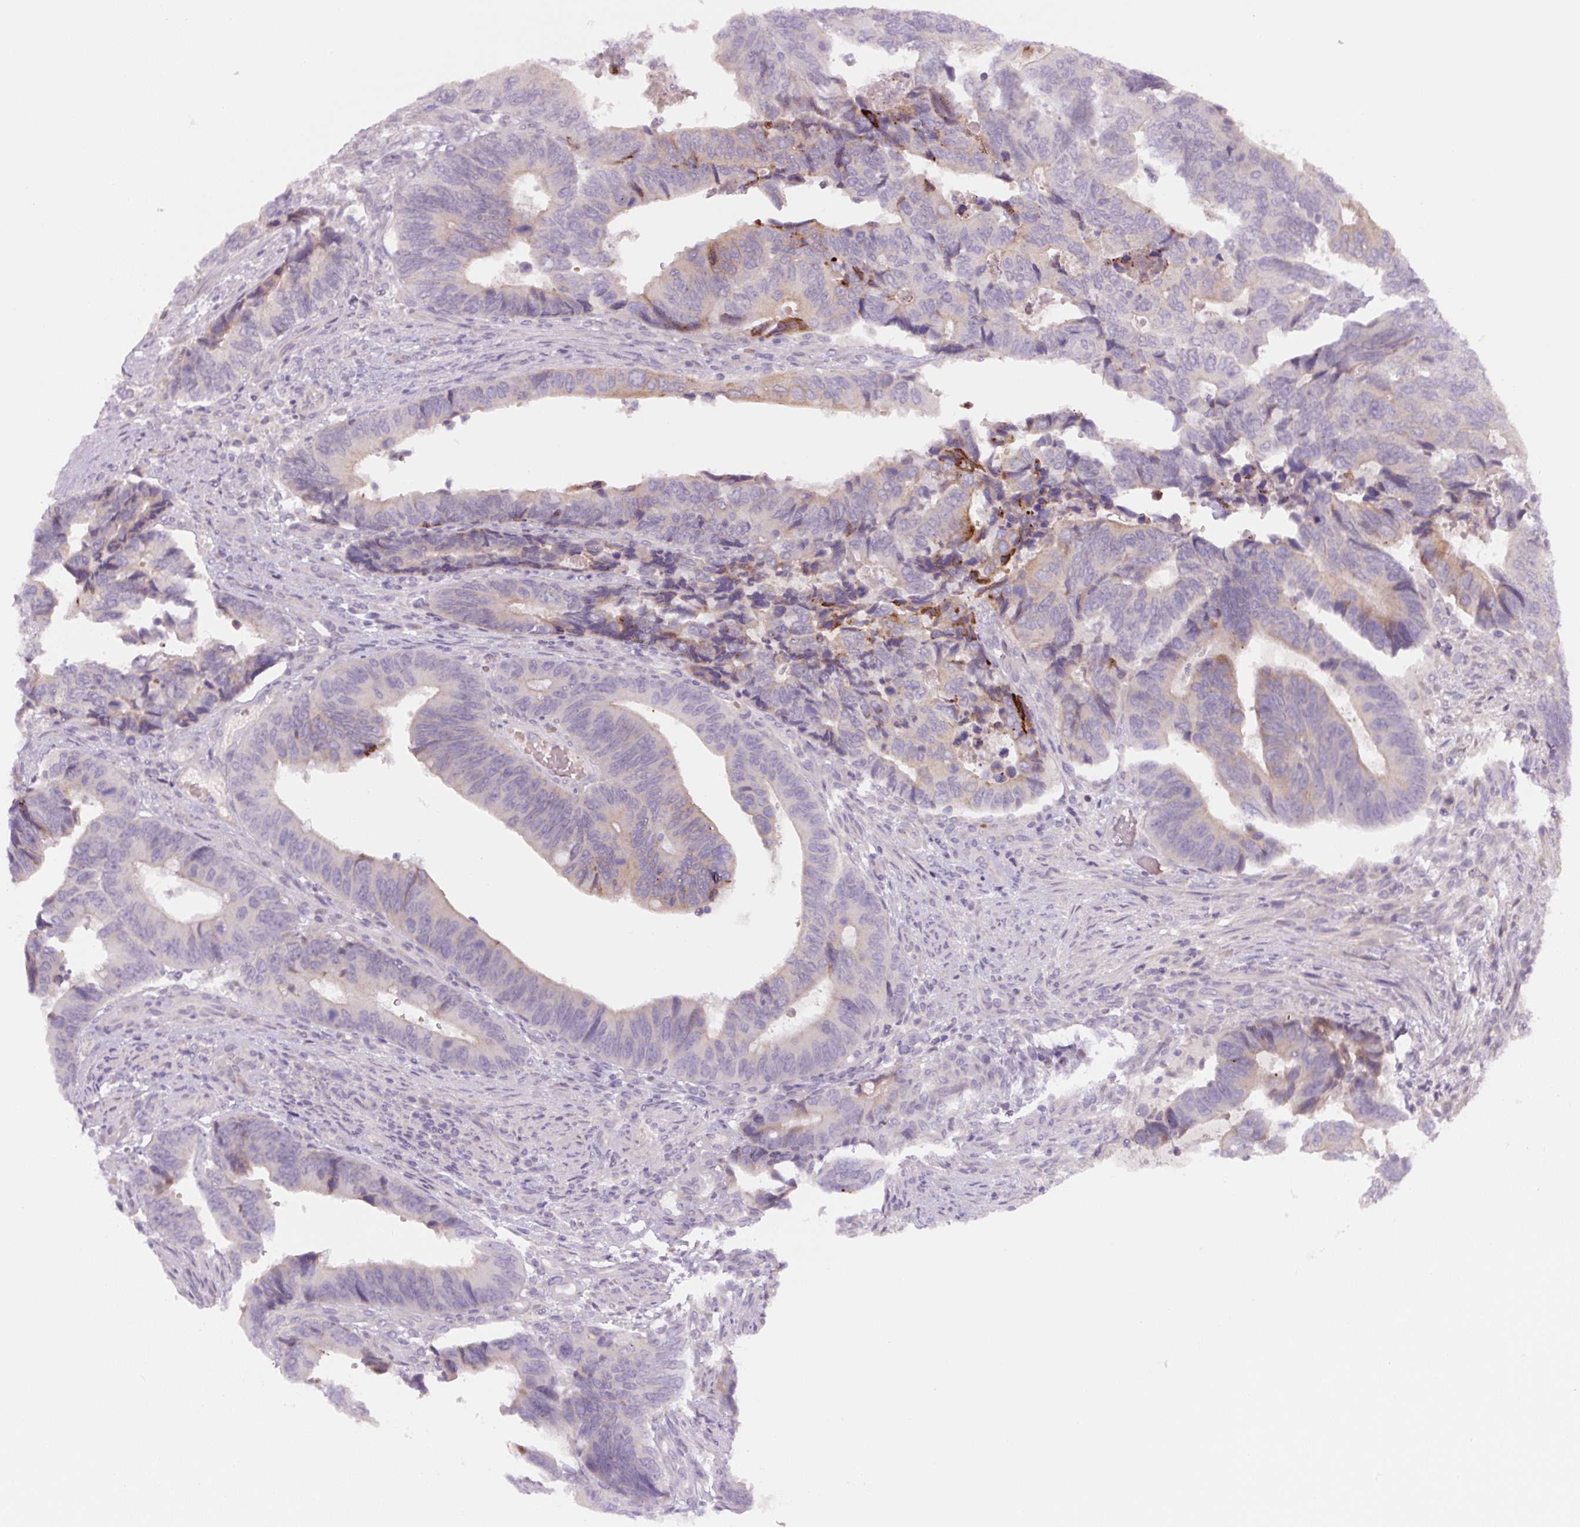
{"staining": {"intensity": "weak", "quantity": "<25%", "location": "cytoplasmic/membranous"}, "tissue": "colorectal cancer", "cell_type": "Tumor cells", "image_type": "cancer", "snomed": [{"axis": "morphology", "description": "Adenocarcinoma, NOS"}, {"axis": "topography", "description": "Colon"}], "caption": "IHC histopathology image of human adenocarcinoma (colorectal) stained for a protein (brown), which shows no positivity in tumor cells. The staining is performed using DAB (3,3'-diaminobenzidine) brown chromogen with nuclei counter-stained in using hematoxylin.", "gene": "YIF1B", "patient": {"sex": "male", "age": 87}}